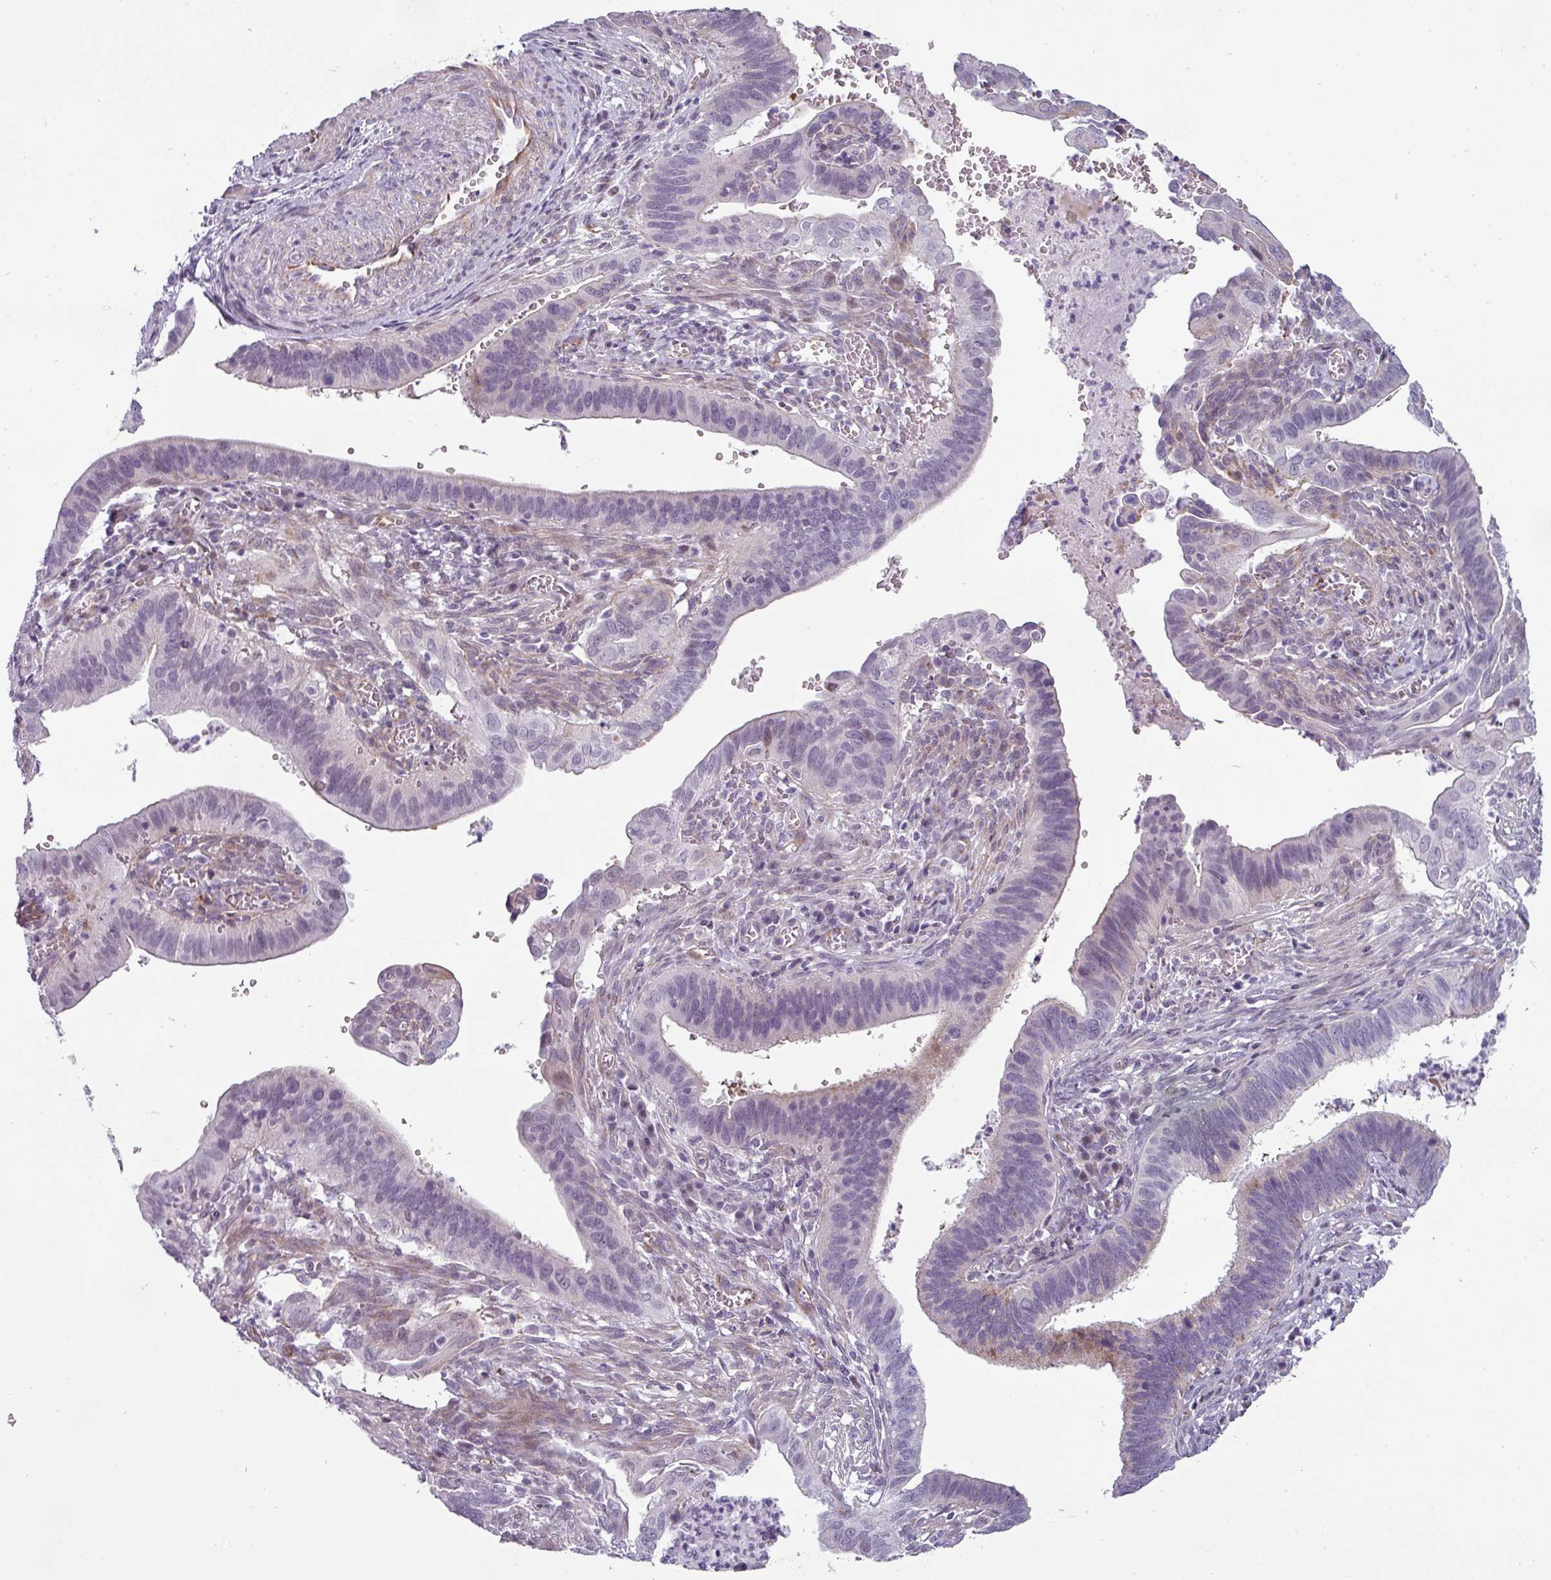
{"staining": {"intensity": "negative", "quantity": "none", "location": "none"}, "tissue": "cervical cancer", "cell_type": "Tumor cells", "image_type": "cancer", "snomed": [{"axis": "morphology", "description": "Adenocarcinoma, NOS"}, {"axis": "topography", "description": "Cervix"}], "caption": "High power microscopy image of an immunohistochemistry (IHC) image of adenocarcinoma (cervical), revealing no significant positivity in tumor cells. The staining is performed using DAB brown chromogen with nuclei counter-stained in using hematoxylin.", "gene": "CHRDL1", "patient": {"sex": "female", "age": 42}}